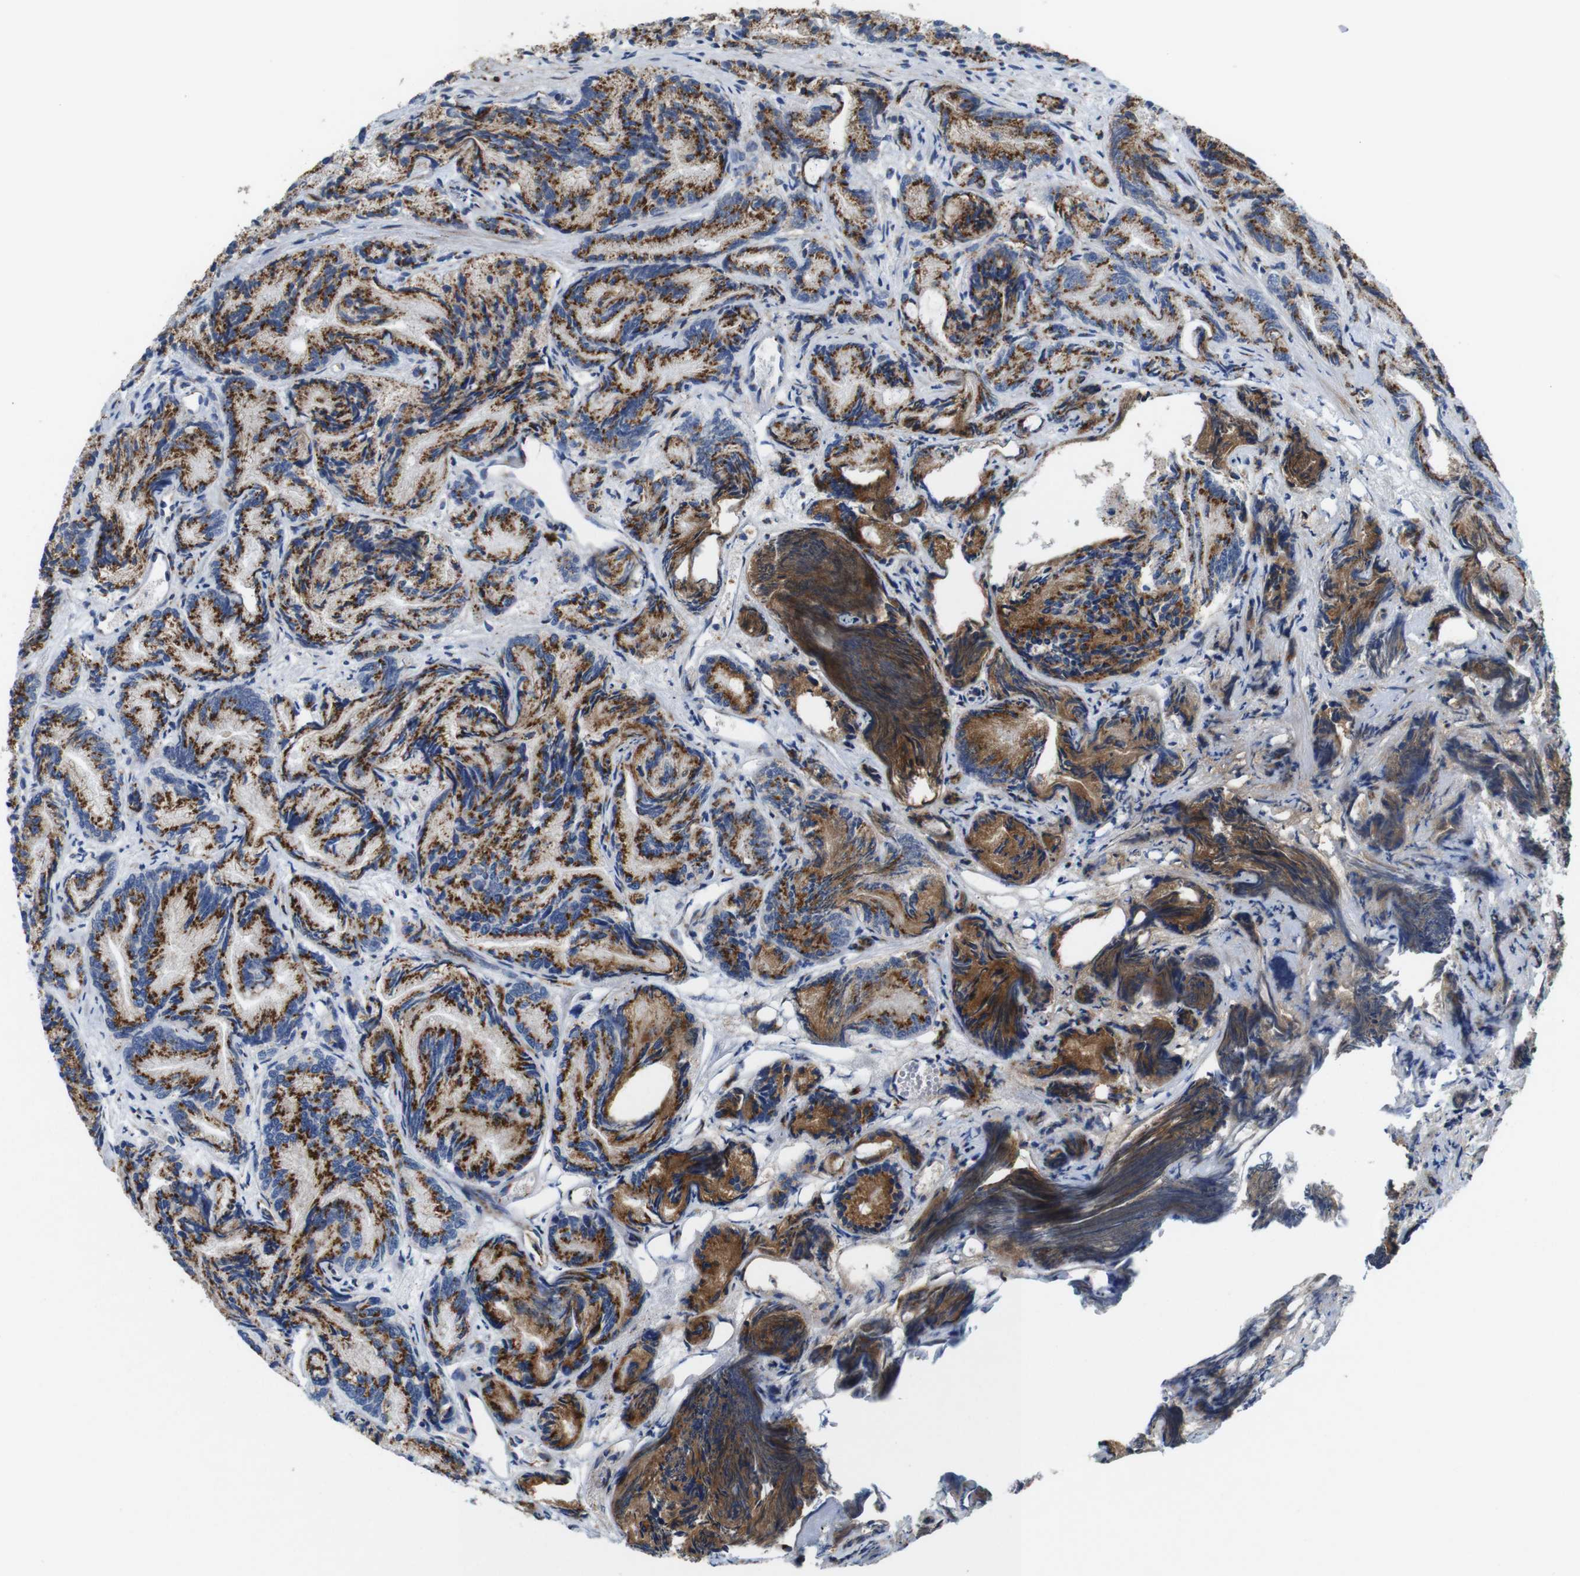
{"staining": {"intensity": "moderate", "quantity": ">75%", "location": "cytoplasmic/membranous"}, "tissue": "prostate cancer", "cell_type": "Tumor cells", "image_type": "cancer", "snomed": [{"axis": "morphology", "description": "Adenocarcinoma, Low grade"}, {"axis": "topography", "description": "Prostate"}], "caption": "Immunohistochemical staining of human prostate cancer (low-grade adenocarcinoma) demonstrates medium levels of moderate cytoplasmic/membranous protein expression in approximately >75% of tumor cells. (DAB (3,3'-diaminobenzidine) IHC with brightfield microscopy, high magnification).", "gene": "EFCAB14", "patient": {"sex": "male", "age": 89}}